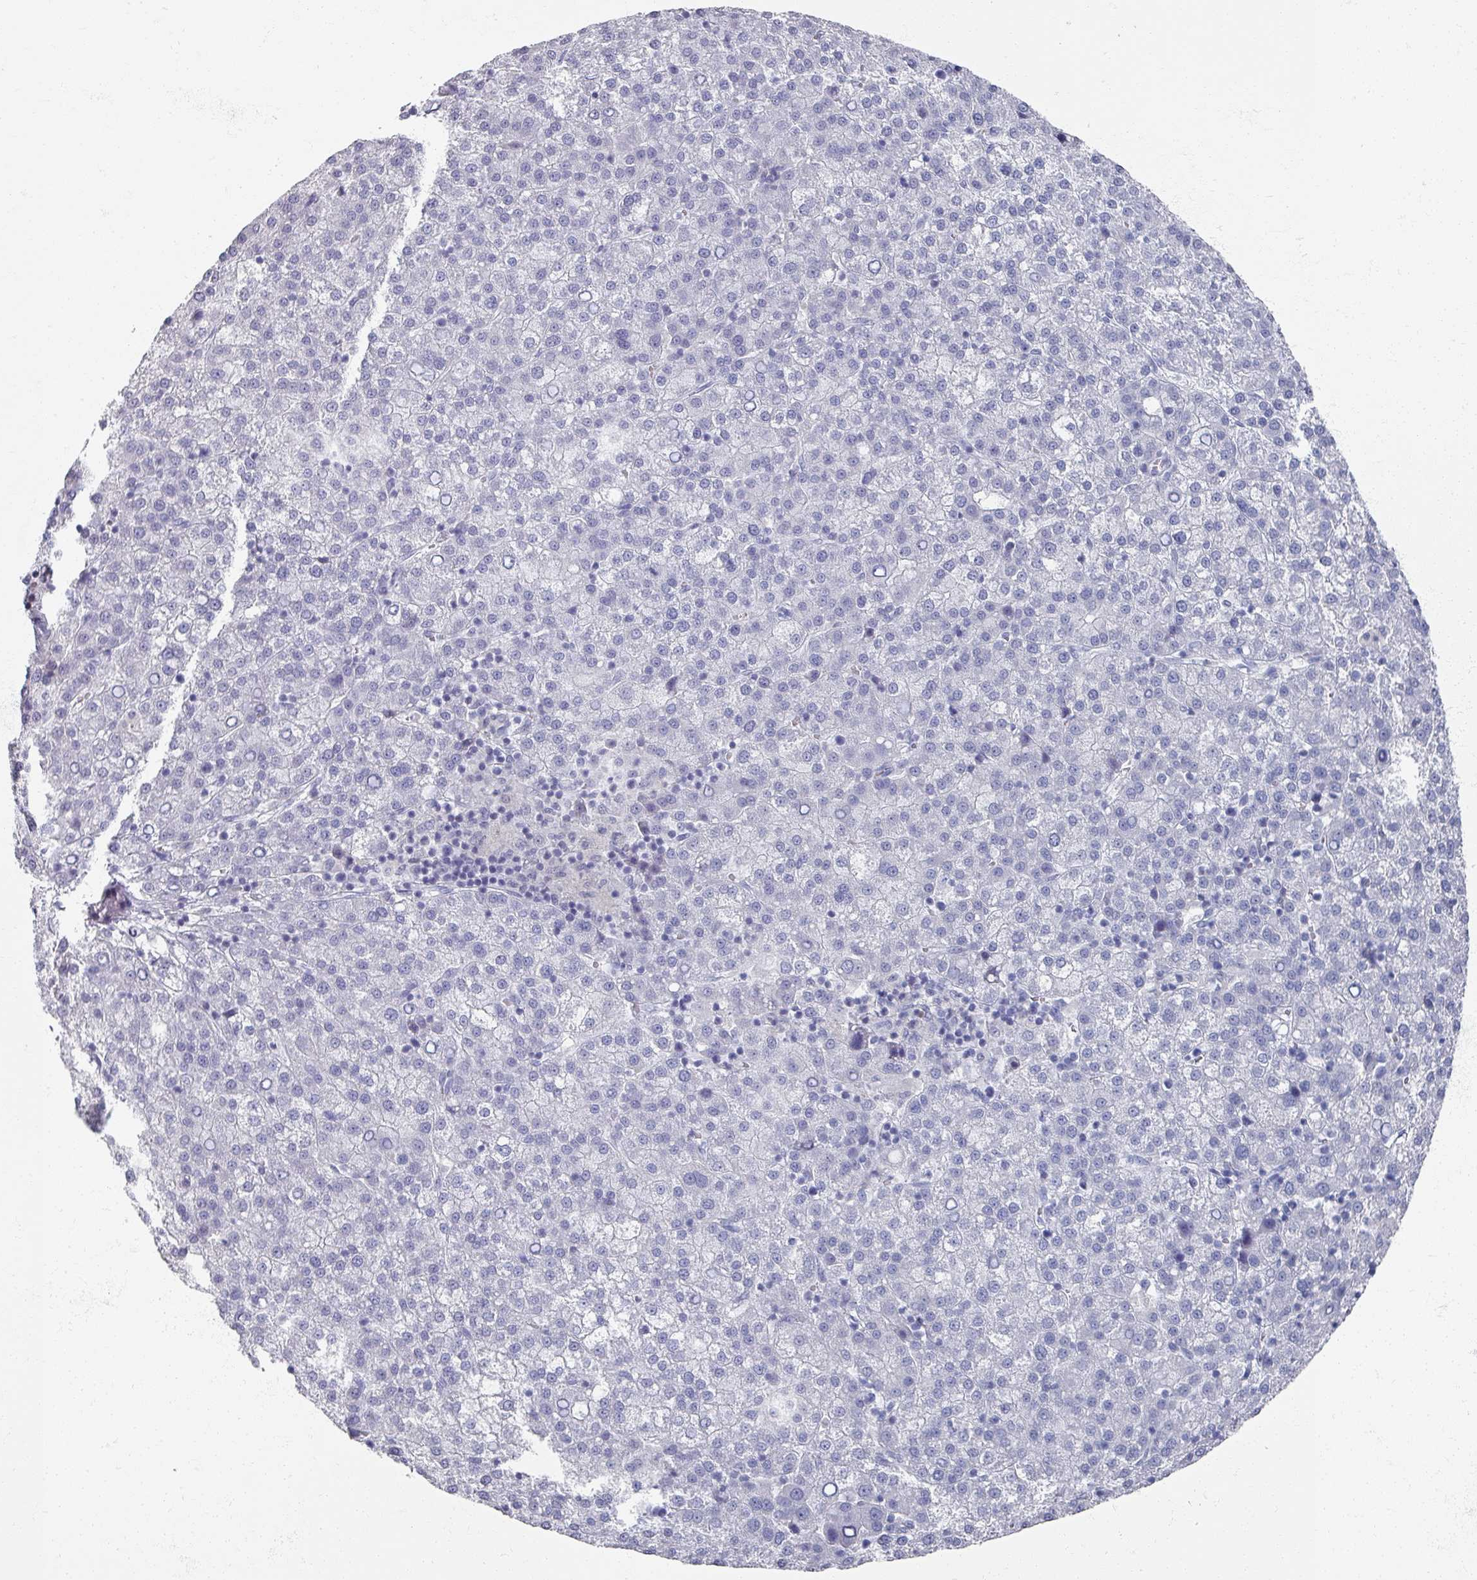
{"staining": {"intensity": "negative", "quantity": "none", "location": "none"}, "tissue": "liver cancer", "cell_type": "Tumor cells", "image_type": "cancer", "snomed": [{"axis": "morphology", "description": "Carcinoma, Hepatocellular, NOS"}, {"axis": "topography", "description": "Liver"}], "caption": "Immunohistochemistry histopathology image of human liver cancer stained for a protein (brown), which demonstrates no positivity in tumor cells.", "gene": "OMG", "patient": {"sex": "female", "age": 58}}